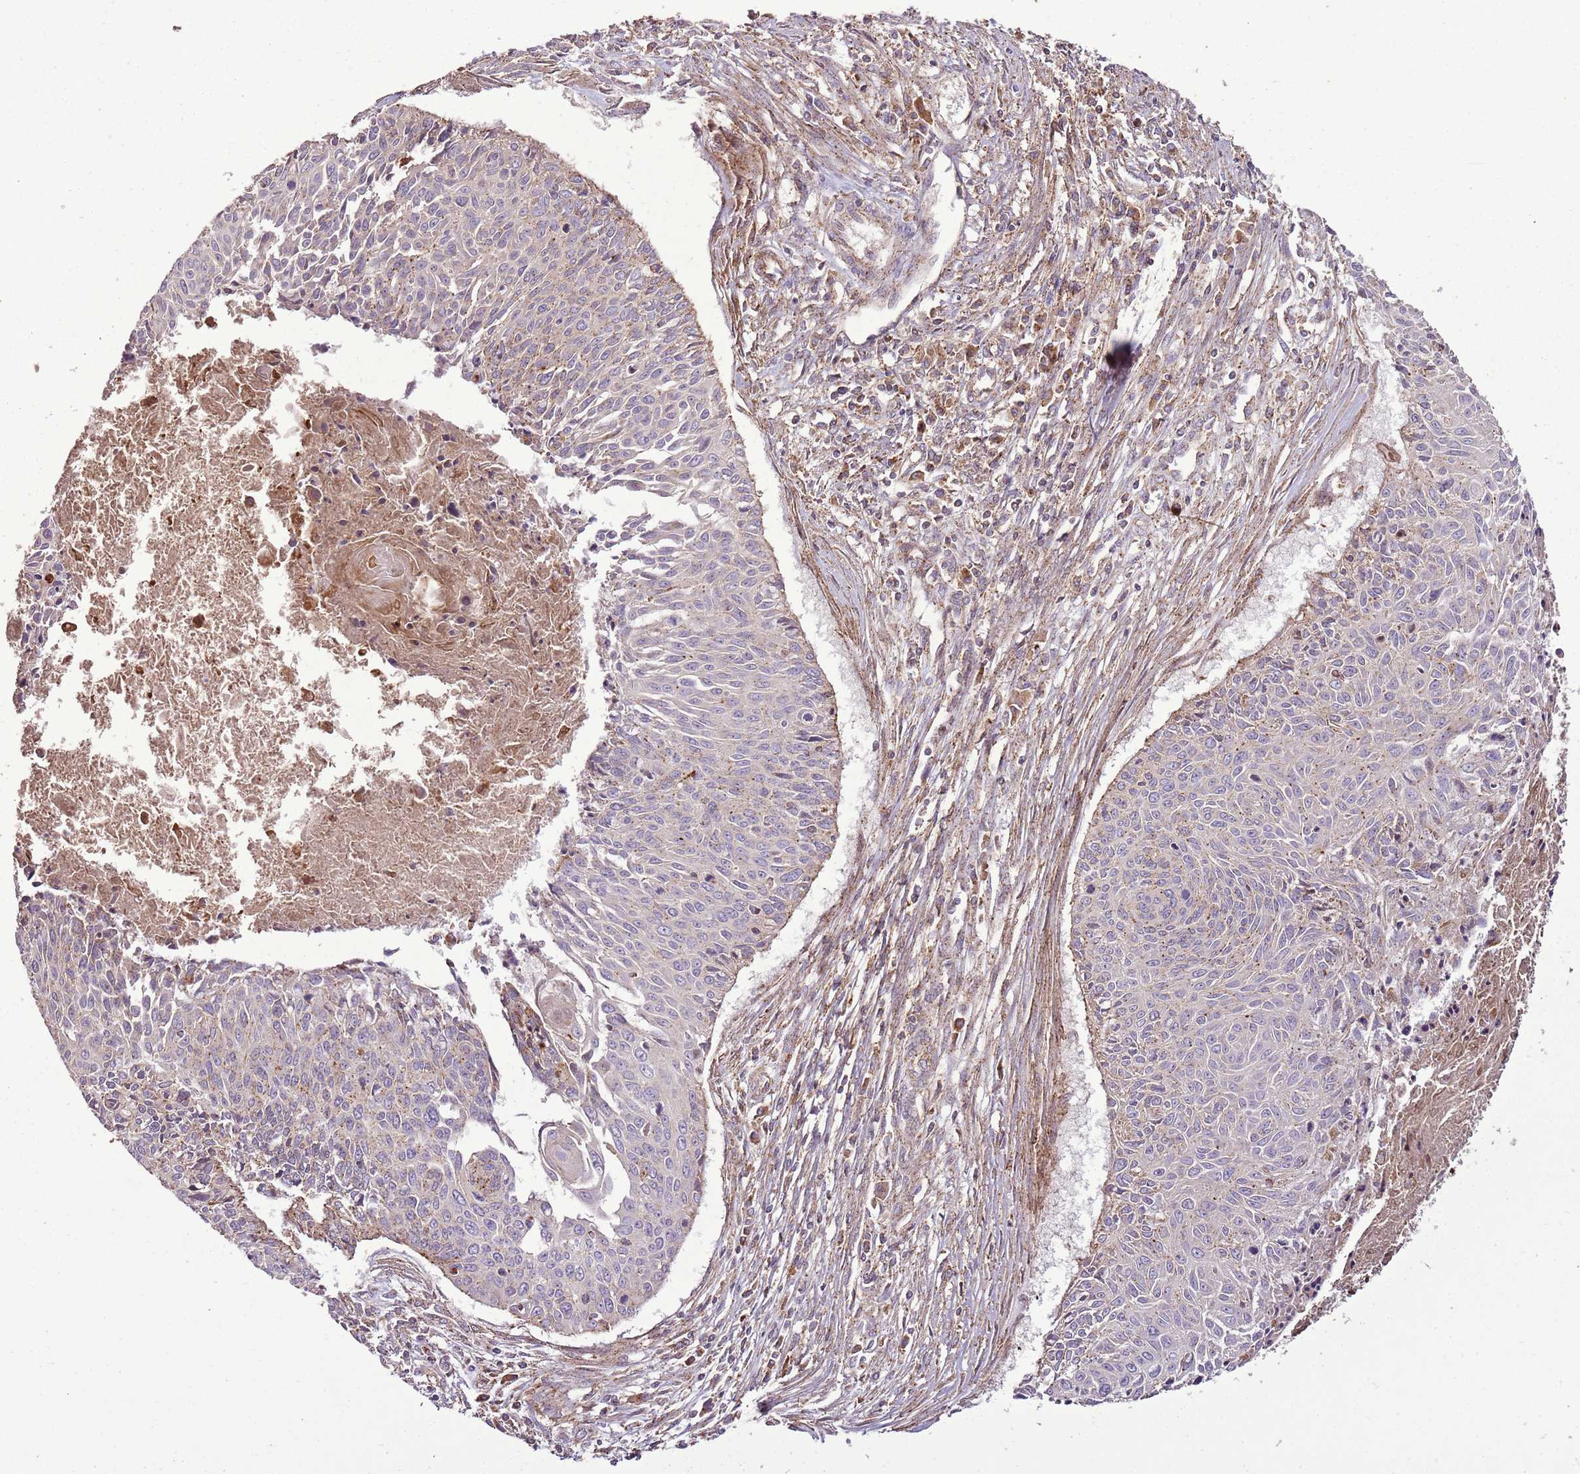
{"staining": {"intensity": "negative", "quantity": "none", "location": "none"}, "tissue": "cervical cancer", "cell_type": "Tumor cells", "image_type": "cancer", "snomed": [{"axis": "morphology", "description": "Squamous cell carcinoma, NOS"}, {"axis": "topography", "description": "Cervix"}], "caption": "There is no significant staining in tumor cells of cervical cancer. Brightfield microscopy of IHC stained with DAB (brown) and hematoxylin (blue), captured at high magnification.", "gene": "ANKRD24", "patient": {"sex": "female", "age": 55}}